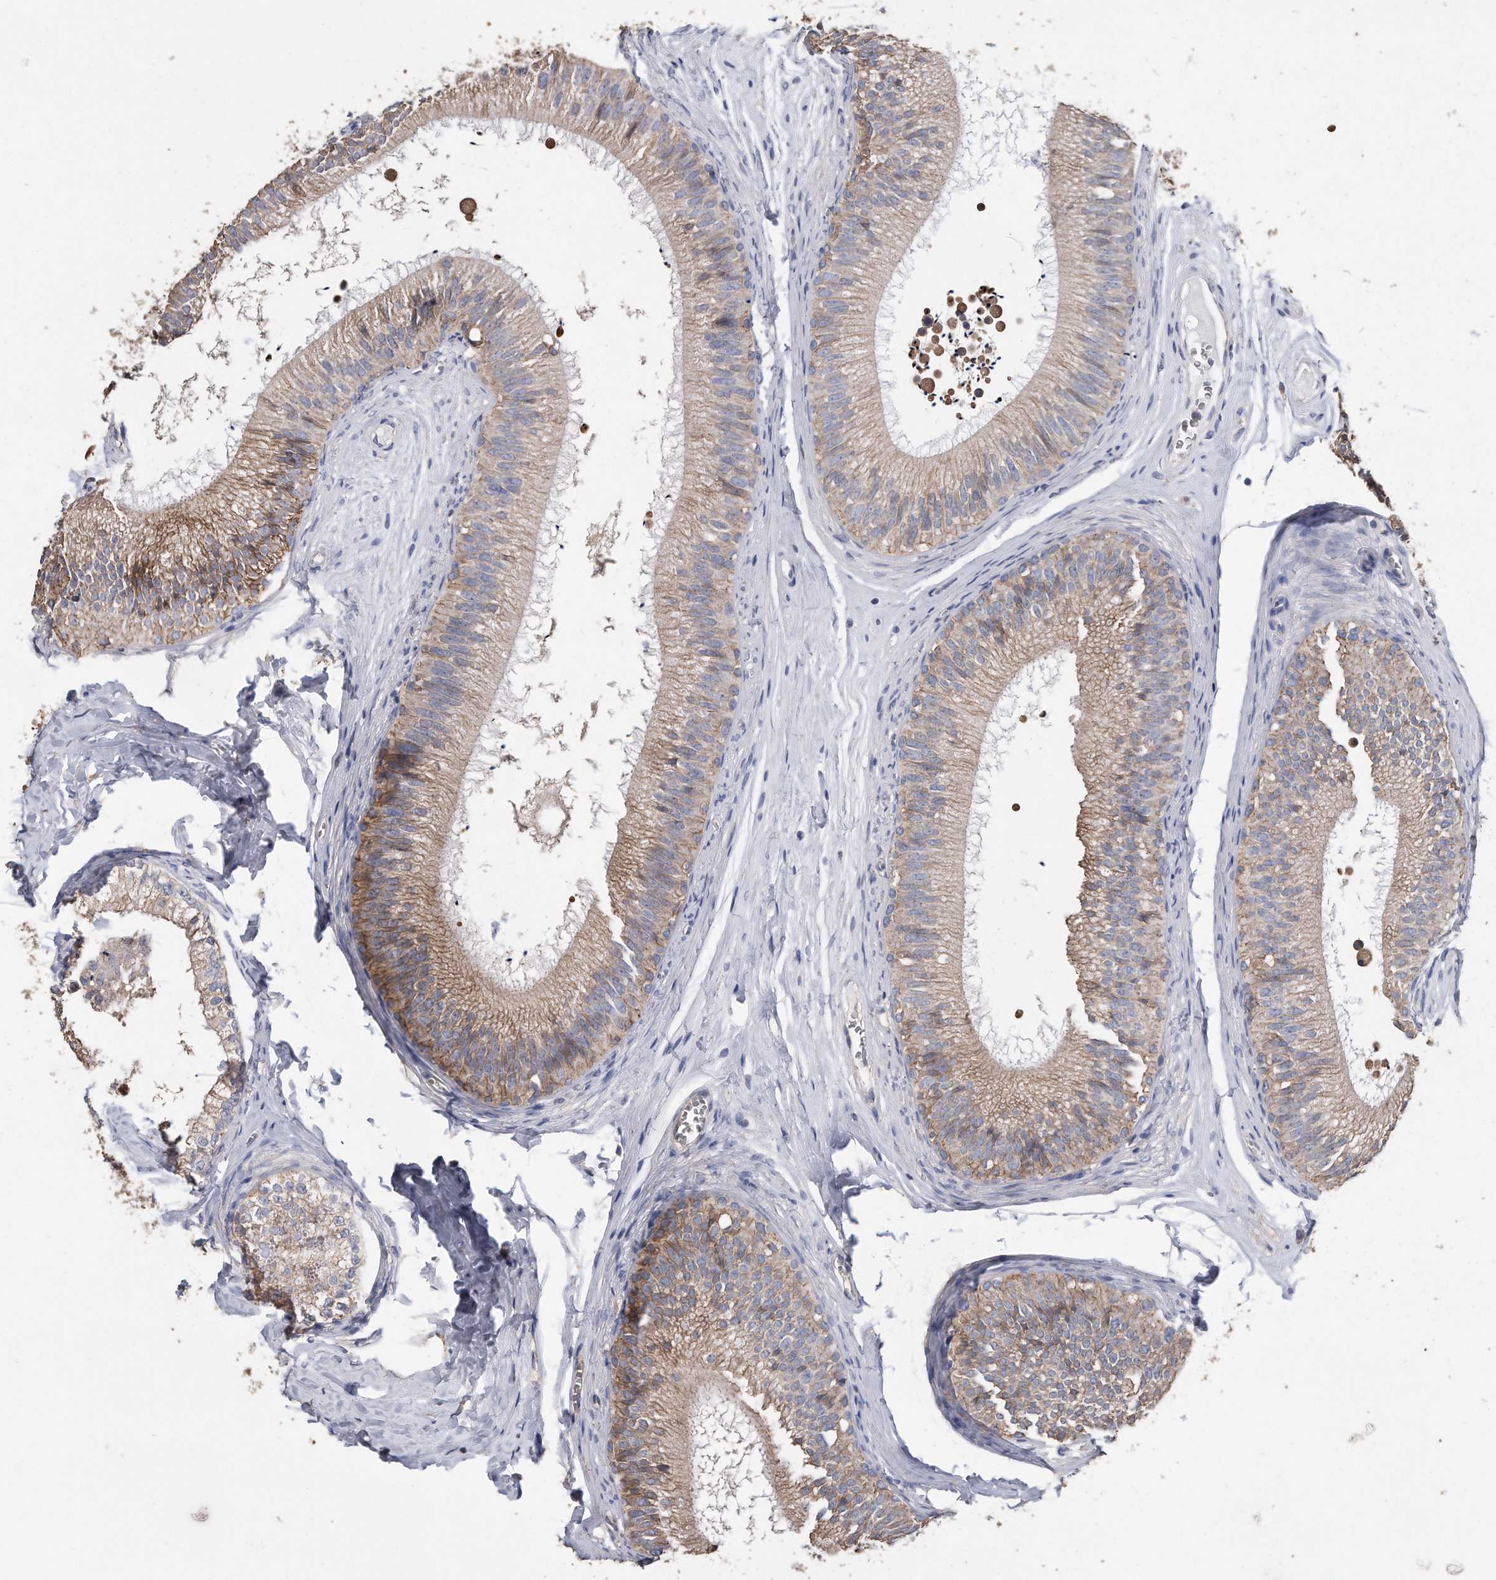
{"staining": {"intensity": "moderate", "quantity": ">75%", "location": "cytoplasmic/membranous"}, "tissue": "epididymis", "cell_type": "Glandular cells", "image_type": "normal", "snomed": [{"axis": "morphology", "description": "Normal tissue, NOS"}, {"axis": "topography", "description": "Epididymis"}], "caption": "Immunohistochemistry (IHC) (DAB) staining of normal human epididymis reveals moderate cytoplasmic/membranous protein positivity in approximately >75% of glandular cells.", "gene": "CDCP1", "patient": {"sex": "male", "age": 29}}